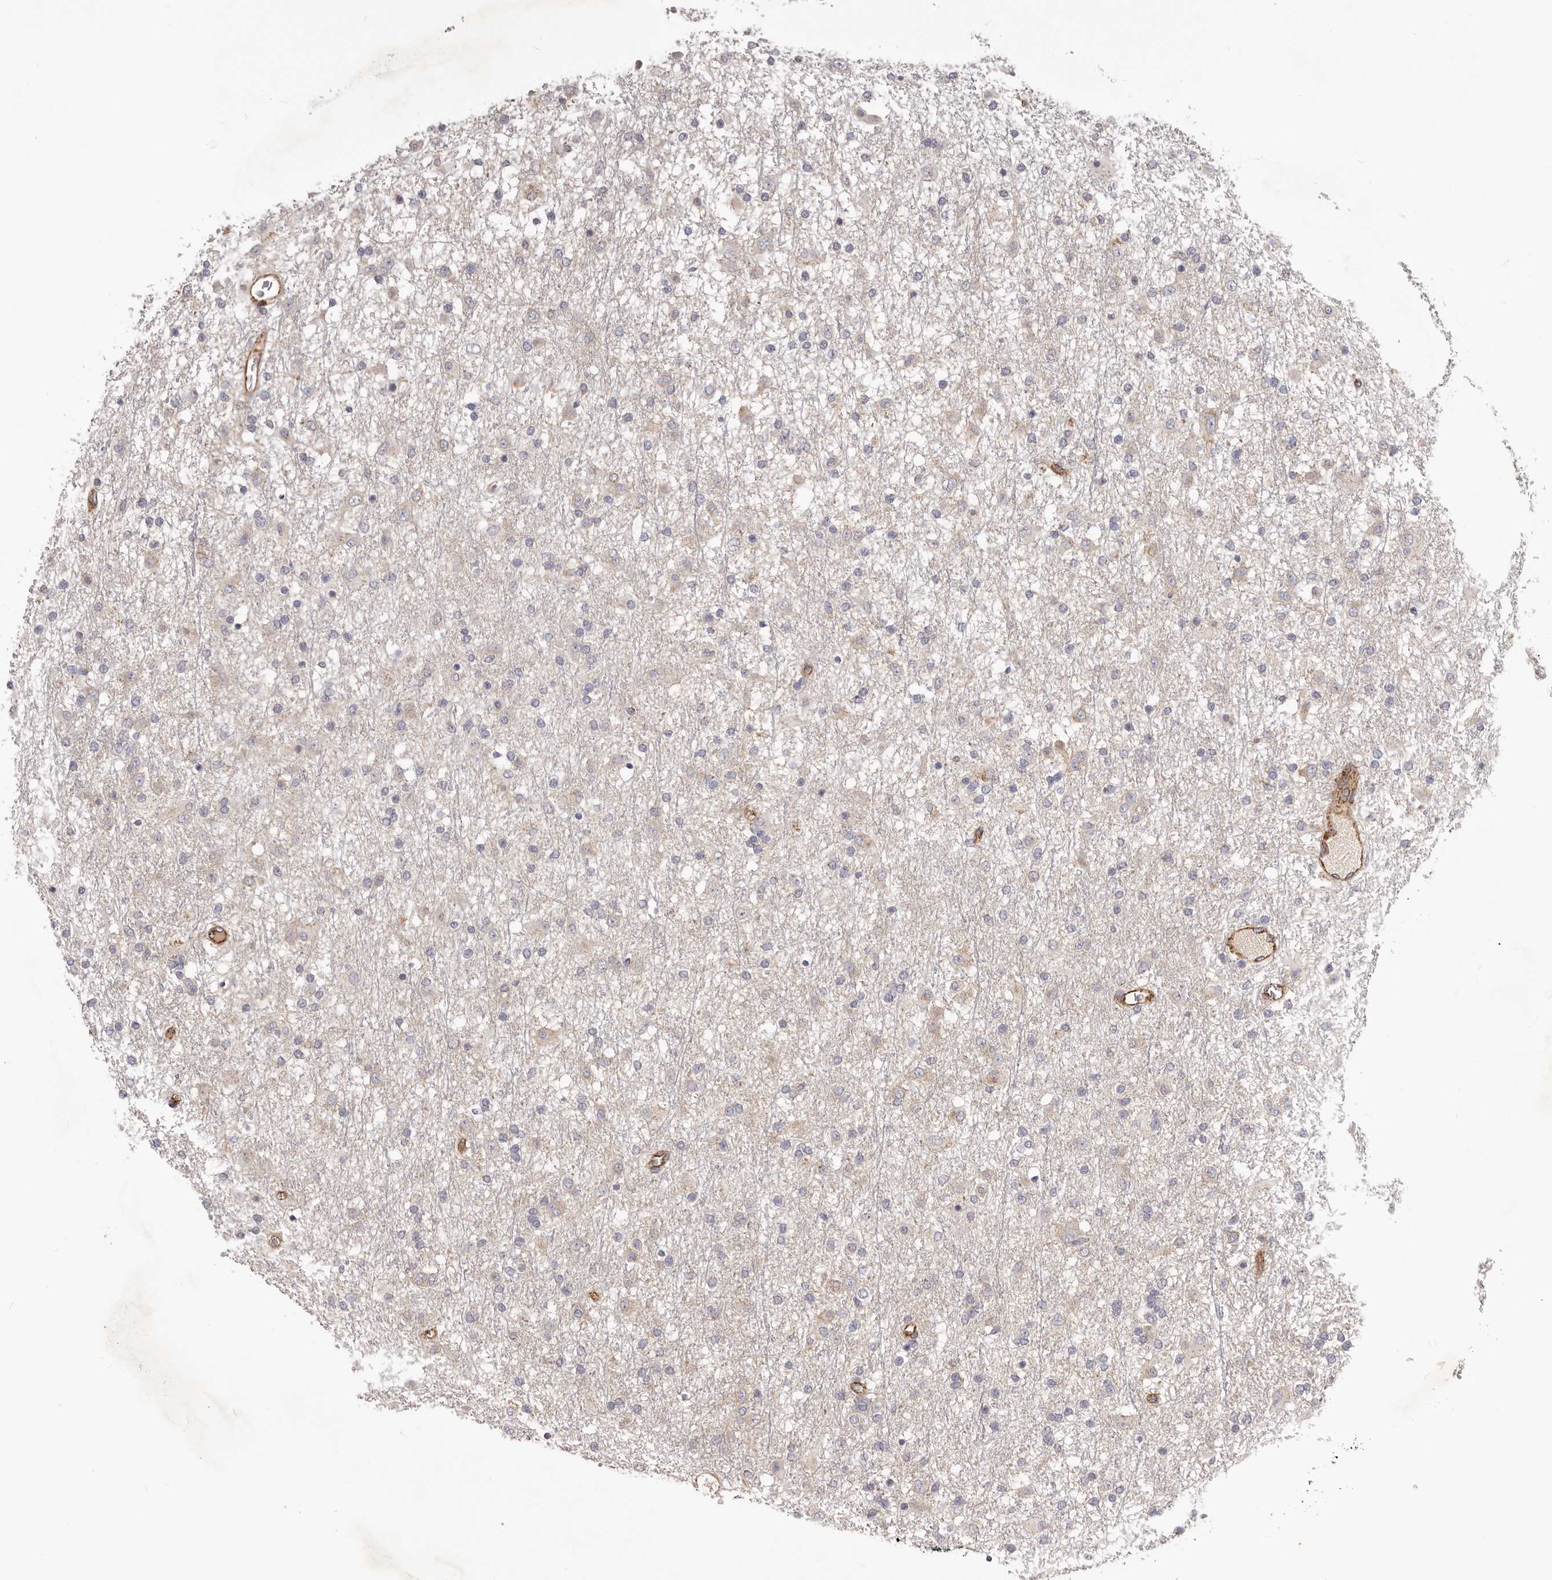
{"staining": {"intensity": "negative", "quantity": "none", "location": "none"}, "tissue": "glioma", "cell_type": "Tumor cells", "image_type": "cancer", "snomed": [{"axis": "morphology", "description": "Glioma, malignant, Low grade"}, {"axis": "topography", "description": "Brain"}], "caption": "This is an IHC micrograph of human glioma. There is no expression in tumor cells.", "gene": "DMRT2", "patient": {"sex": "male", "age": 65}}